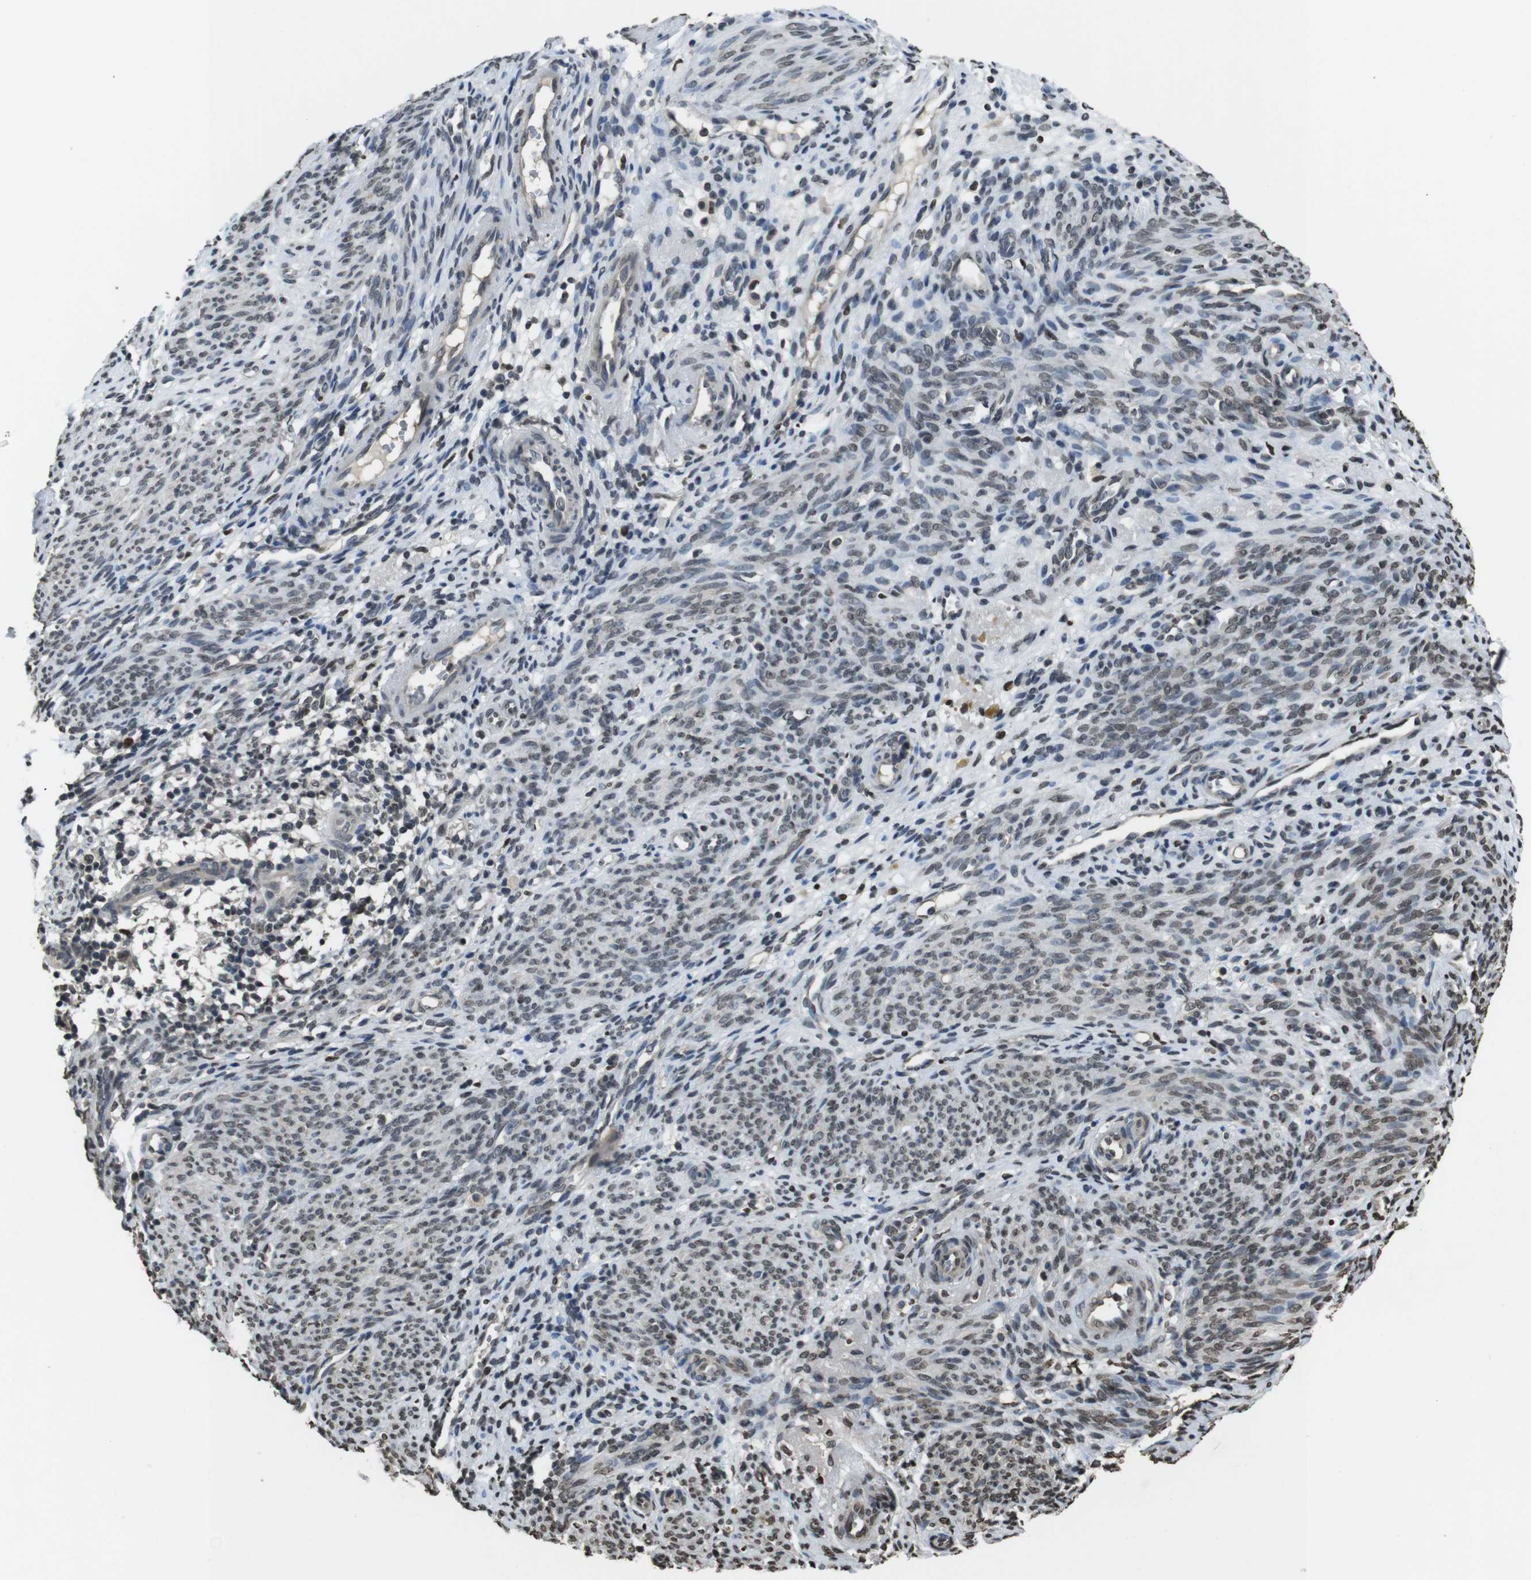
{"staining": {"intensity": "negative", "quantity": "none", "location": "none"}, "tissue": "endometrium", "cell_type": "Cells in endometrial stroma", "image_type": "normal", "snomed": [{"axis": "morphology", "description": "Normal tissue, NOS"}, {"axis": "morphology", "description": "Adenocarcinoma, NOS"}, {"axis": "topography", "description": "Endometrium"}, {"axis": "topography", "description": "Ovary"}], "caption": "This micrograph is of normal endometrium stained with IHC to label a protein in brown with the nuclei are counter-stained blue. There is no positivity in cells in endometrial stroma. The staining is performed using DAB (3,3'-diaminobenzidine) brown chromogen with nuclei counter-stained in using hematoxylin.", "gene": "MAF", "patient": {"sex": "female", "age": 68}}